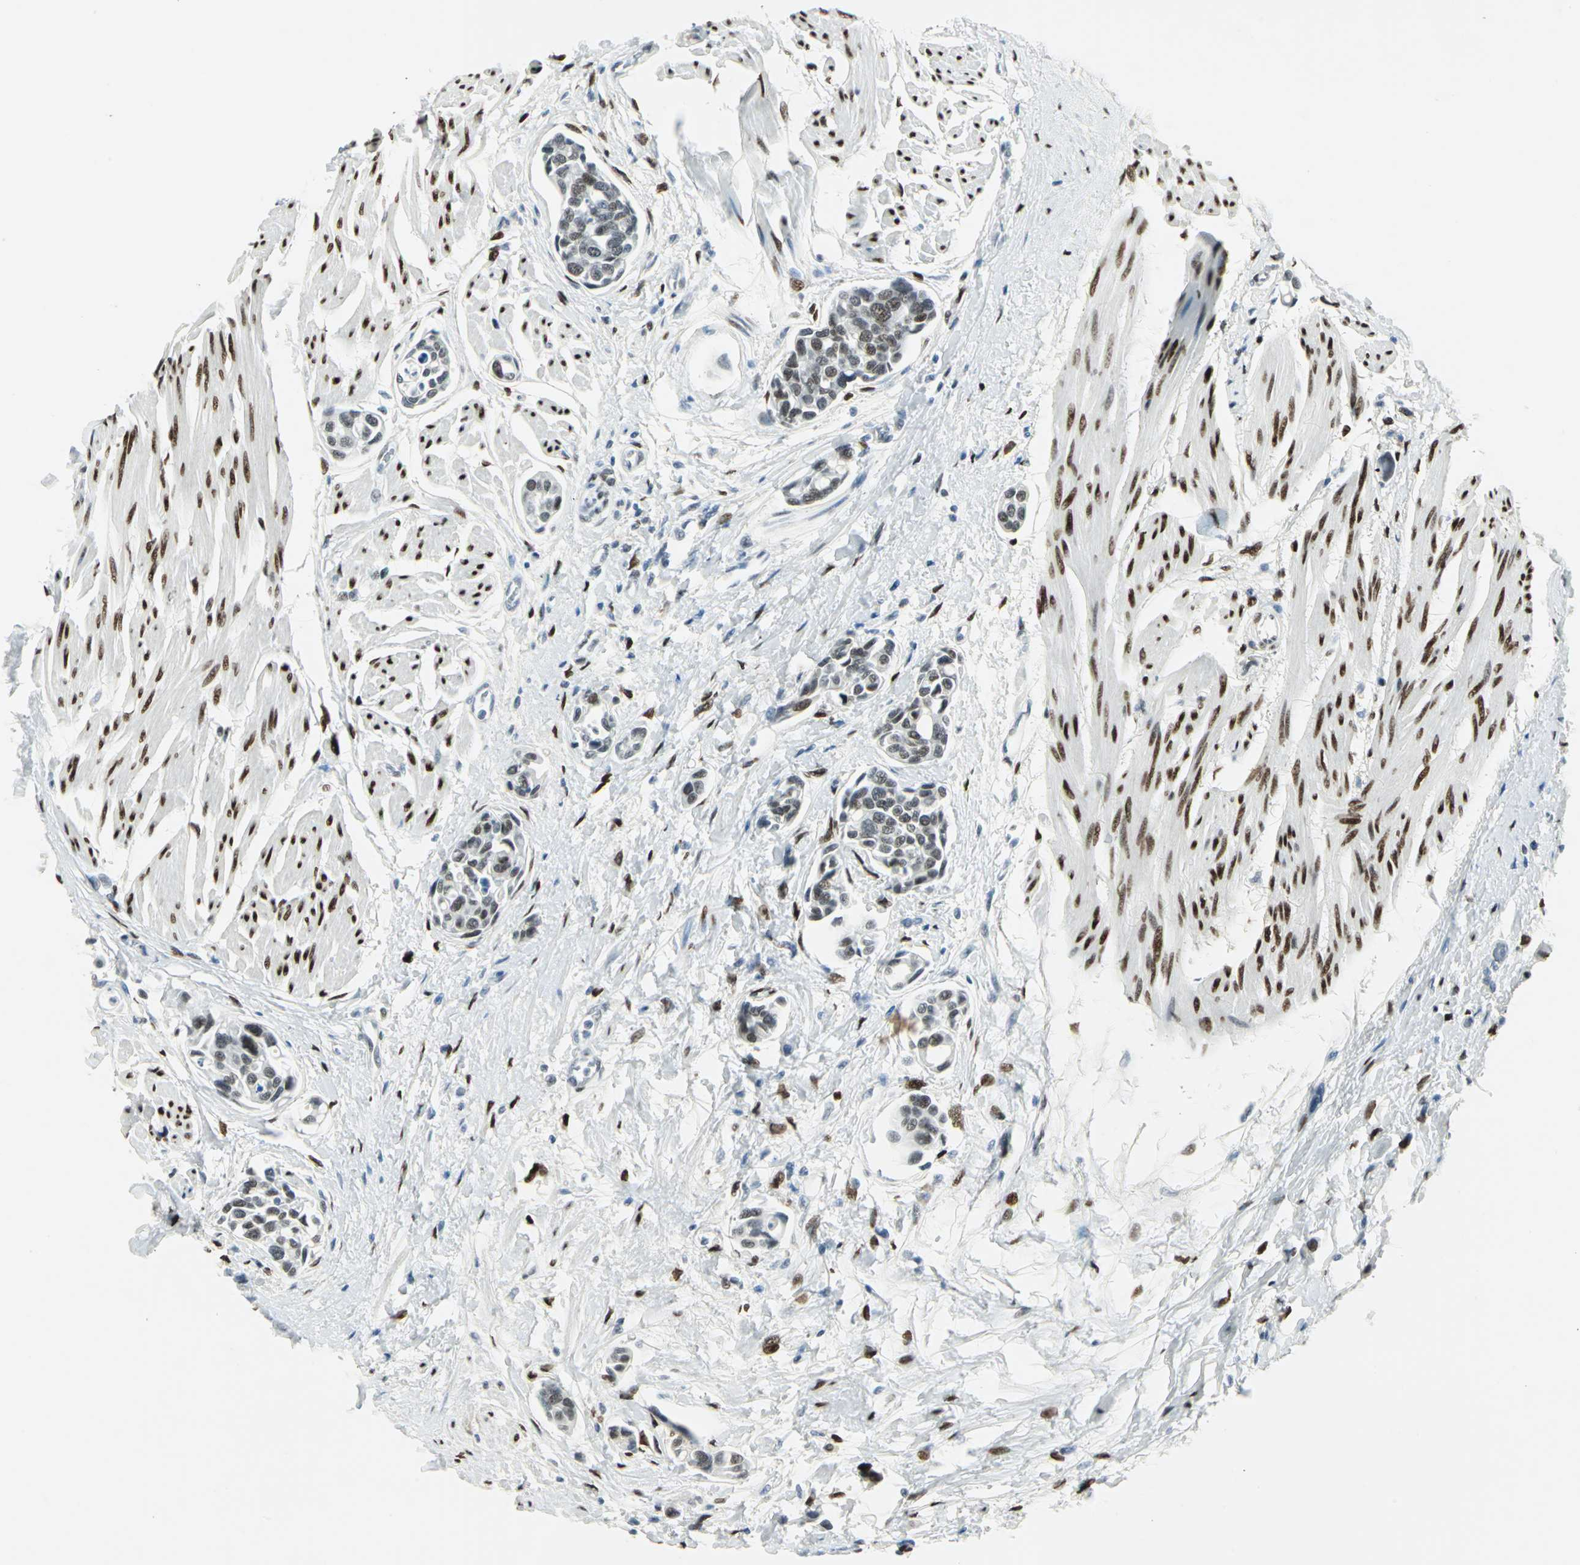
{"staining": {"intensity": "moderate", "quantity": ">75%", "location": "nuclear"}, "tissue": "urothelial cancer", "cell_type": "Tumor cells", "image_type": "cancer", "snomed": [{"axis": "morphology", "description": "Urothelial carcinoma, High grade"}, {"axis": "topography", "description": "Urinary bladder"}], "caption": "Protein staining shows moderate nuclear staining in about >75% of tumor cells in urothelial cancer.", "gene": "MEIS2", "patient": {"sex": "male", "age": 78}}